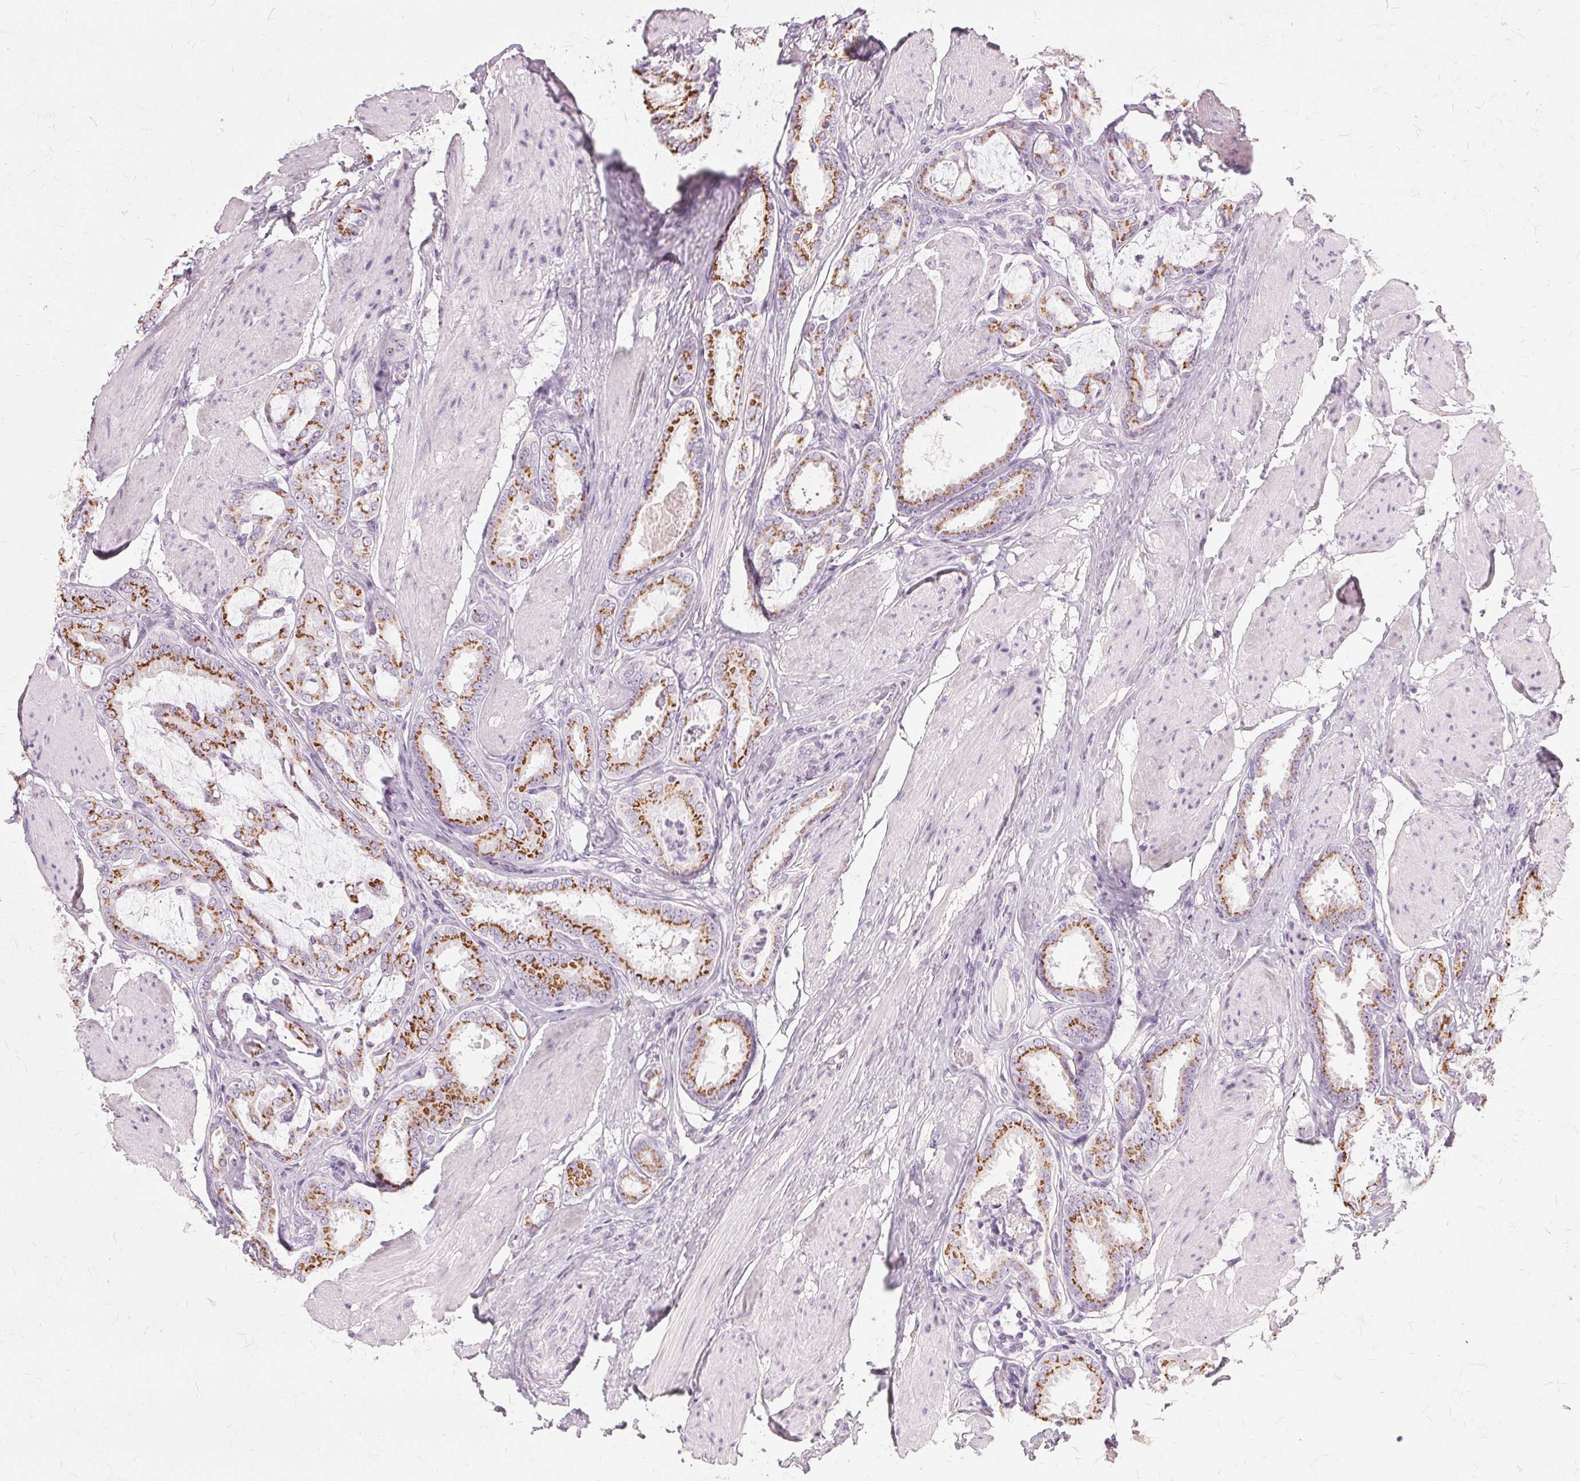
{"staining": {"intensity": "moderate", "quantity": ">75%", "location": "cytoplasmic/membranous"}, "tissue": "prostate cancer", "cell_type": "Tumor cells", "image_type": "cancer", "snomed": [{"axis": "morphology", "description": "Adenocarcinoma, High grade"}, {"axis": "topography", "description": "Prostate"}], "caption": "Immunohistochemistry (IHC) (DAB) staining of prostate cancer (high-grade adenocarcinoma) displays moderate cytoplasmic/membranous protein staining in approximately >75% of tumor cells. Ihc stains the protein in brown and the nuclei are stained blue.", "gene": "SLC45A3", "patient": {"sex": "male", "age": 63}}